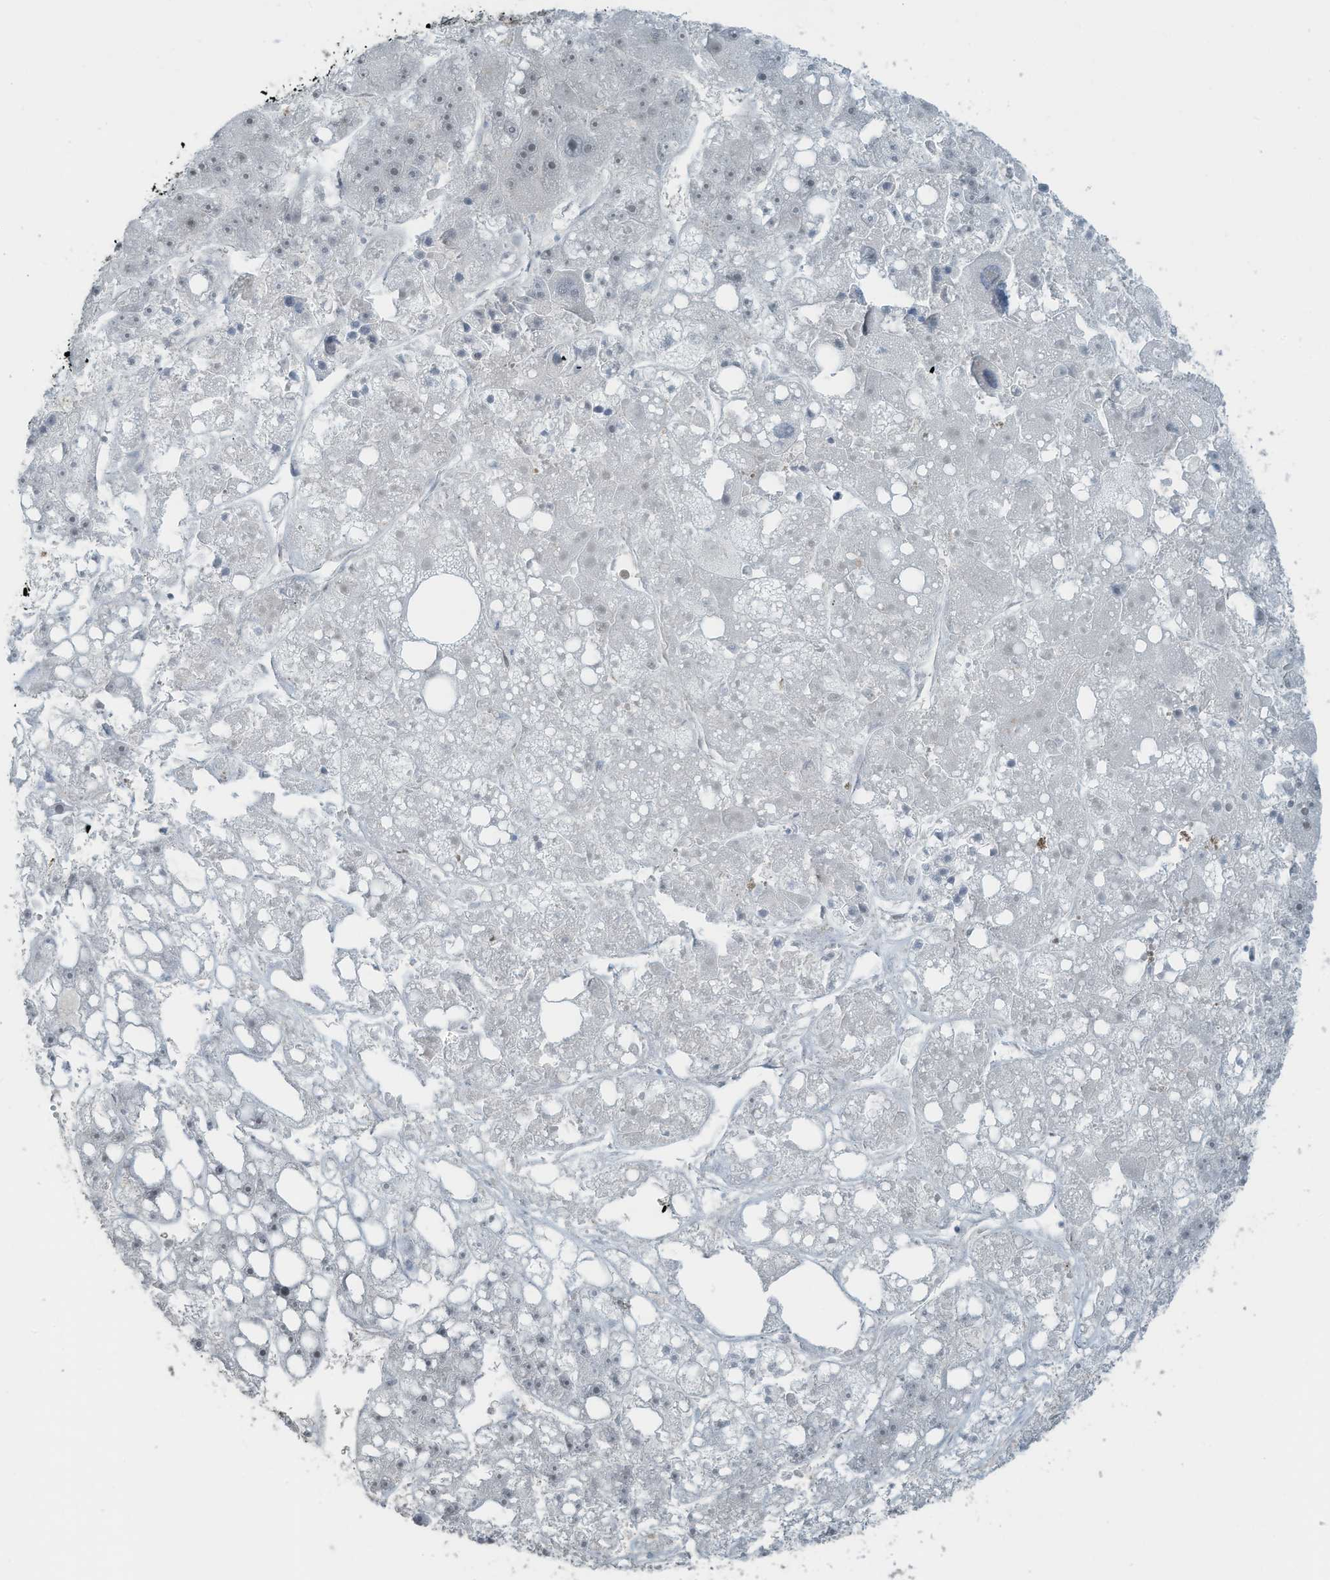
{"staining": {"intensity": "weak", "quantity": "<25%", "location": "nuclear"}, "tissue": "liver cancer", "cell_type": "Tumor cells", "image_type": "cancer", "snomed": [{"axis": "morphology", "description": "Carcinoma, Hepatocellular, NOS"}, {"axis": "topography", "description": "Liver"}], "caption": "Tumor cells are negative for brown protein staining in liver cancer.", "gene": "PCNP", "patient": {"sex": "female", "age": 61}}